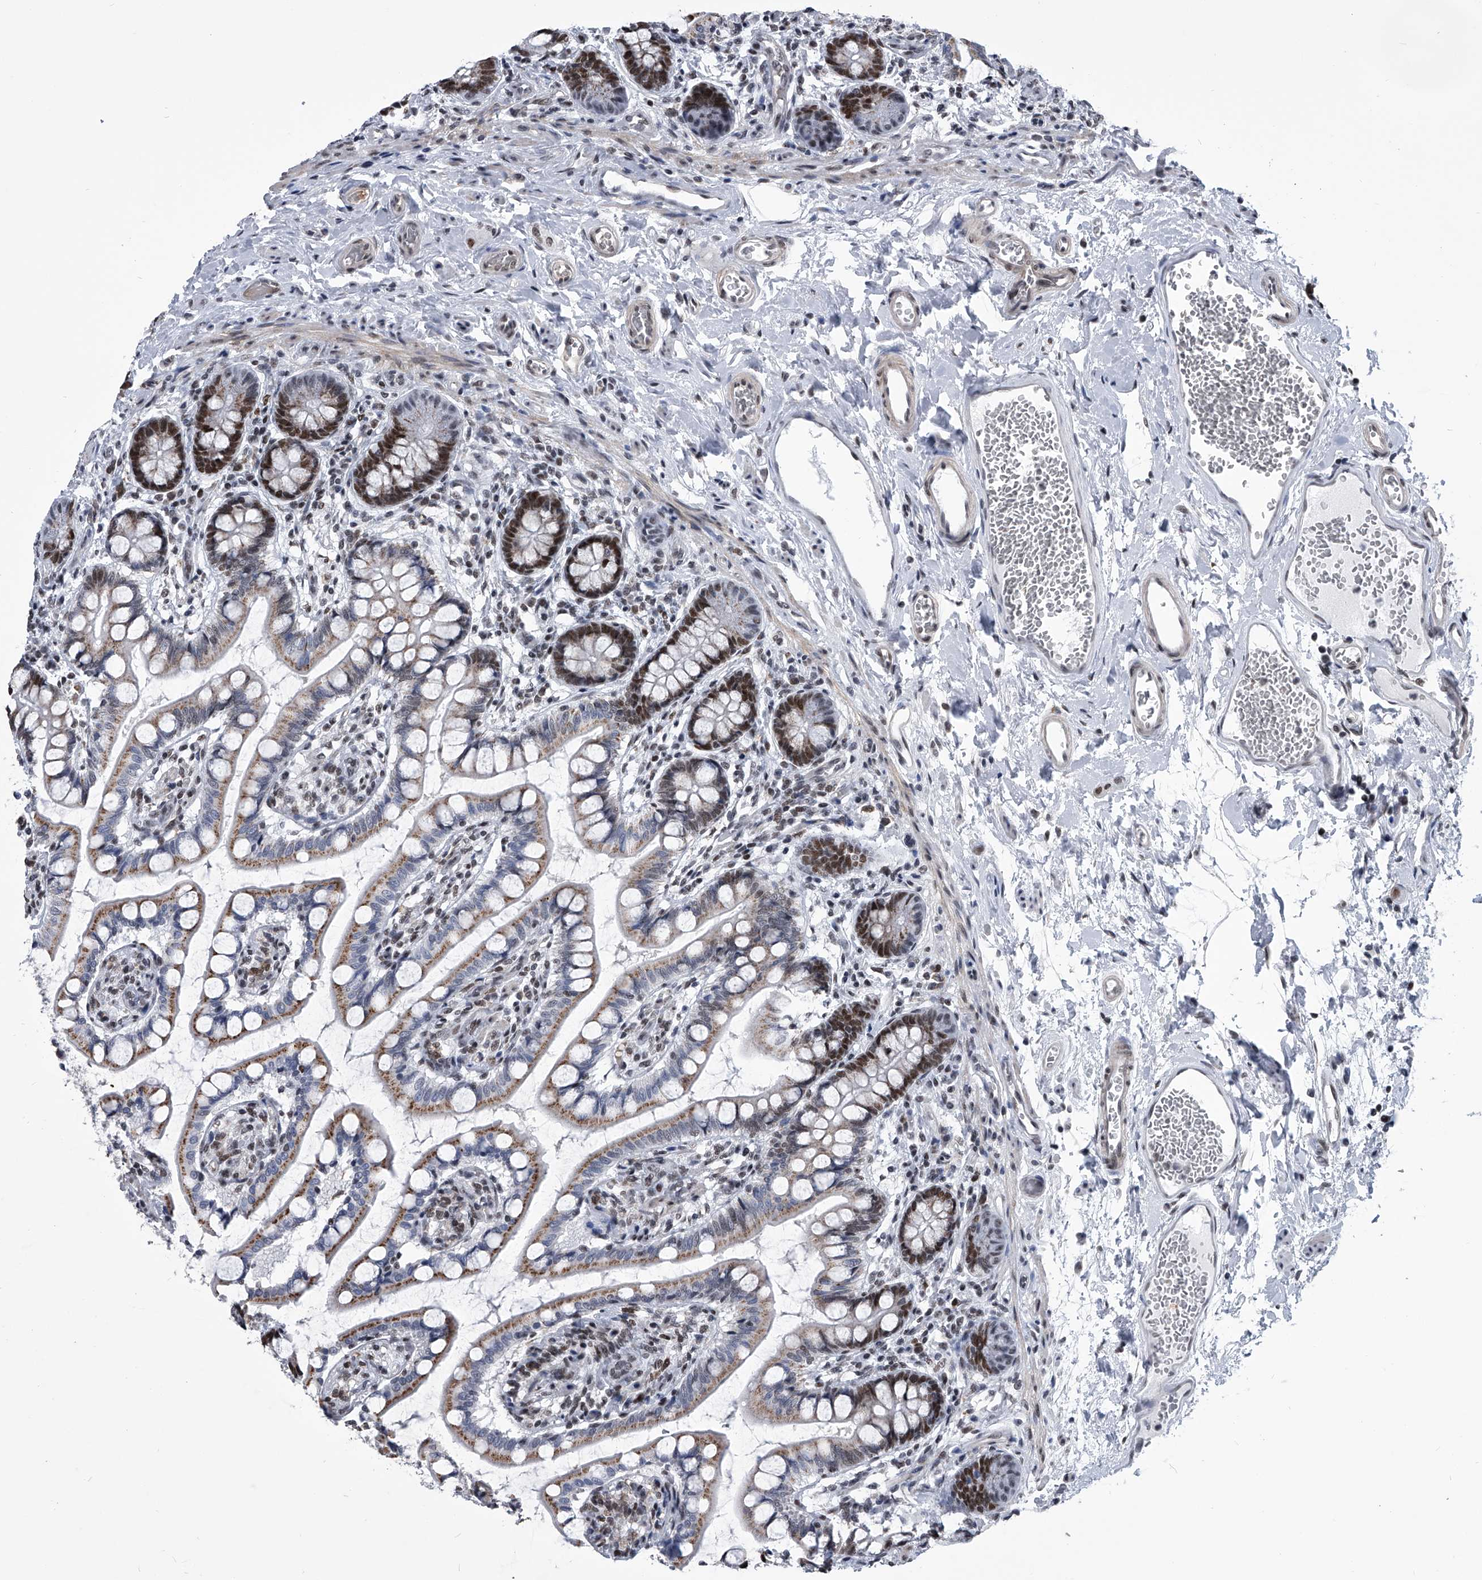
{"staining": {"intensity": "strong", "quantity": ">75%", "location": "cytoplasmic/membranous,nuclear"}, "tissue": "small intestine", "cell_type": "Glandular cells", "image_type": "normal", "snomed": [{"axis": "morphology", "description": "Normal tissue, NOS"}, {"axis": "topography", "description": "Small intestine"}], "caption": "Small intestine was stained to show a protein in brown. There is high levels of strong cytoplasmic/membranous,nuclear positivity in approximately >75% of glandular cells.", "gene": "SIM2", "patient": {"sex": "male", "age": 52}}